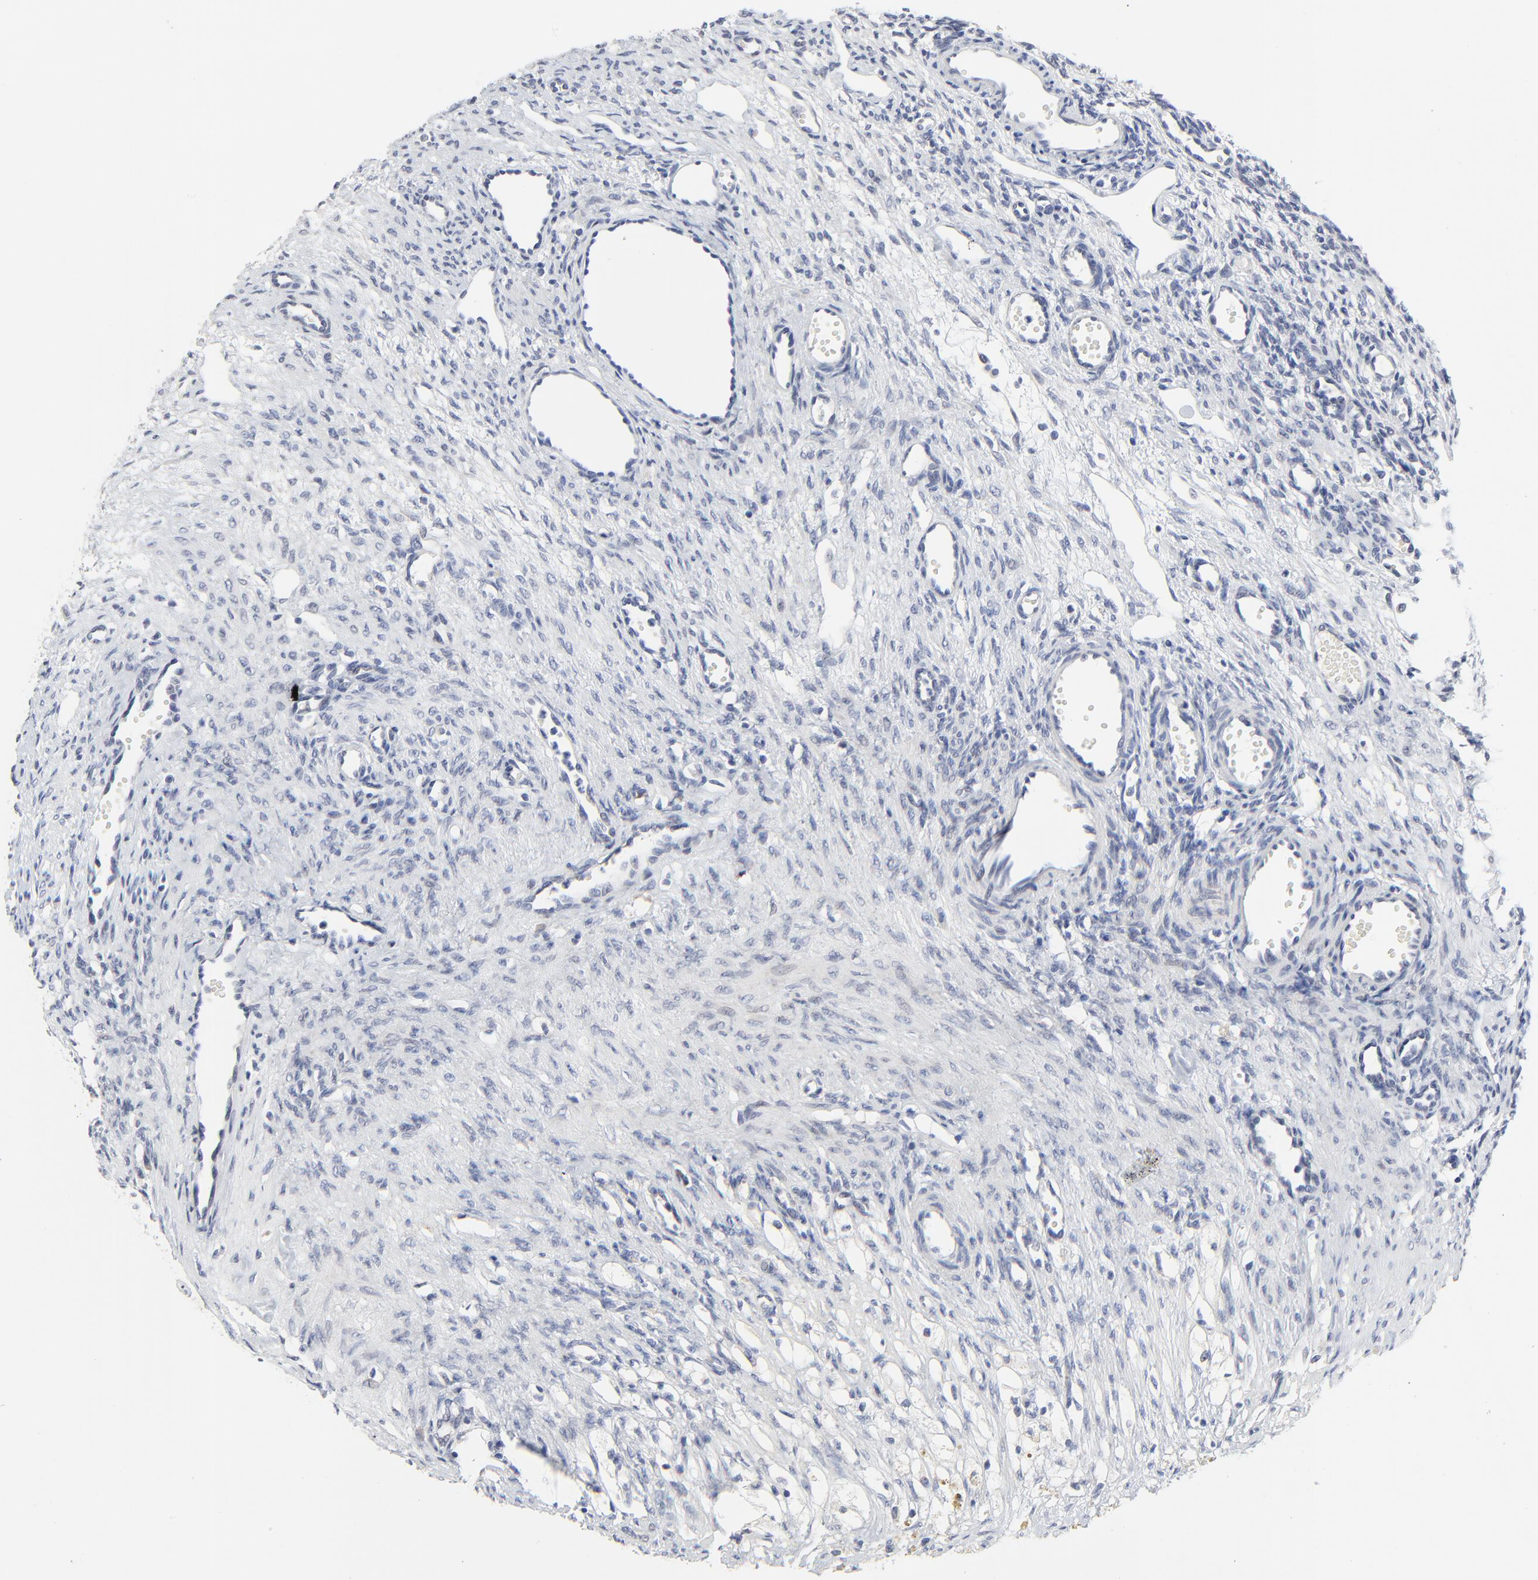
{"staining": {"intensity": "negative", "quantity": "none", "location": "none"}, "tissue": "ovary", "cell_type": "Follicle cells", "image_type": "normal", "snomed": [{"axis": "morphology", "description": "Normal tissue, NOS"}, {"axis": "topography", "description": "Ovary"}], "caption": "Immunohistochemical staining of normal ovary exhibits no significant positivity in follicle cells.", "gene": "NLGN3", "patient": {"sex": "female", "age": 33}}